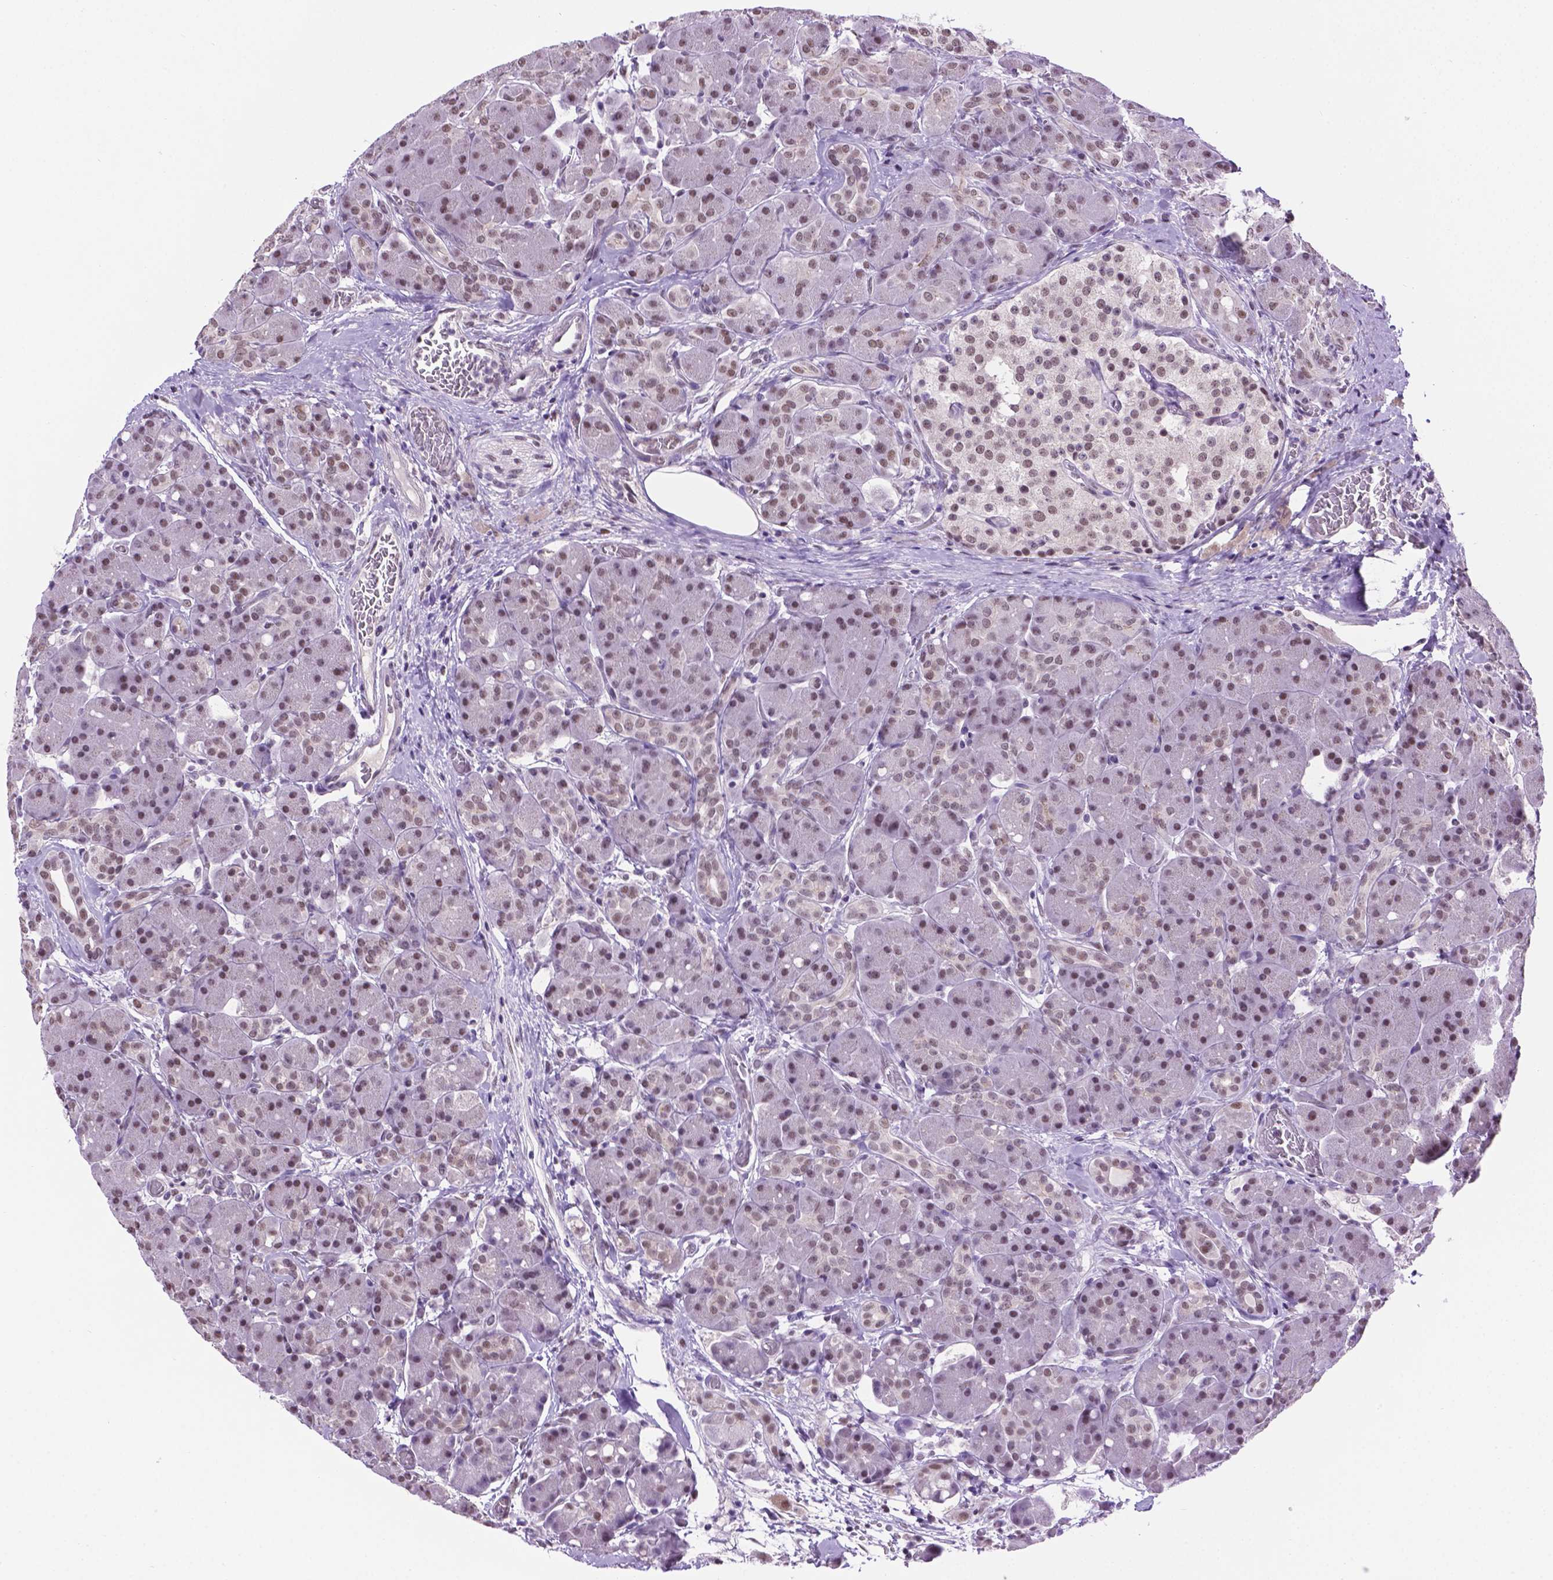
{"staining": {"intensity": "weak", "quantity": ">75%", "location": "nuclear"}, "tissue": "pancreas", "cell_type": "Exocrine glandular cells", "image_type": "normal", "snomed": [{"axis": "morphology", "description": "Normal tissue, NOS"}, {"axis": "topography", "description": "Pancreas"}], "caption": "Pancreas was stained to show a protein in brown. There is low levels of weak nuclear expression in about >75% of exocrine glandular cells. (DAB IHC, brown staining for protein, blue staining for nuclei).", "gene": "ABI2", "patient": {"sex": "male", "age": 55}}